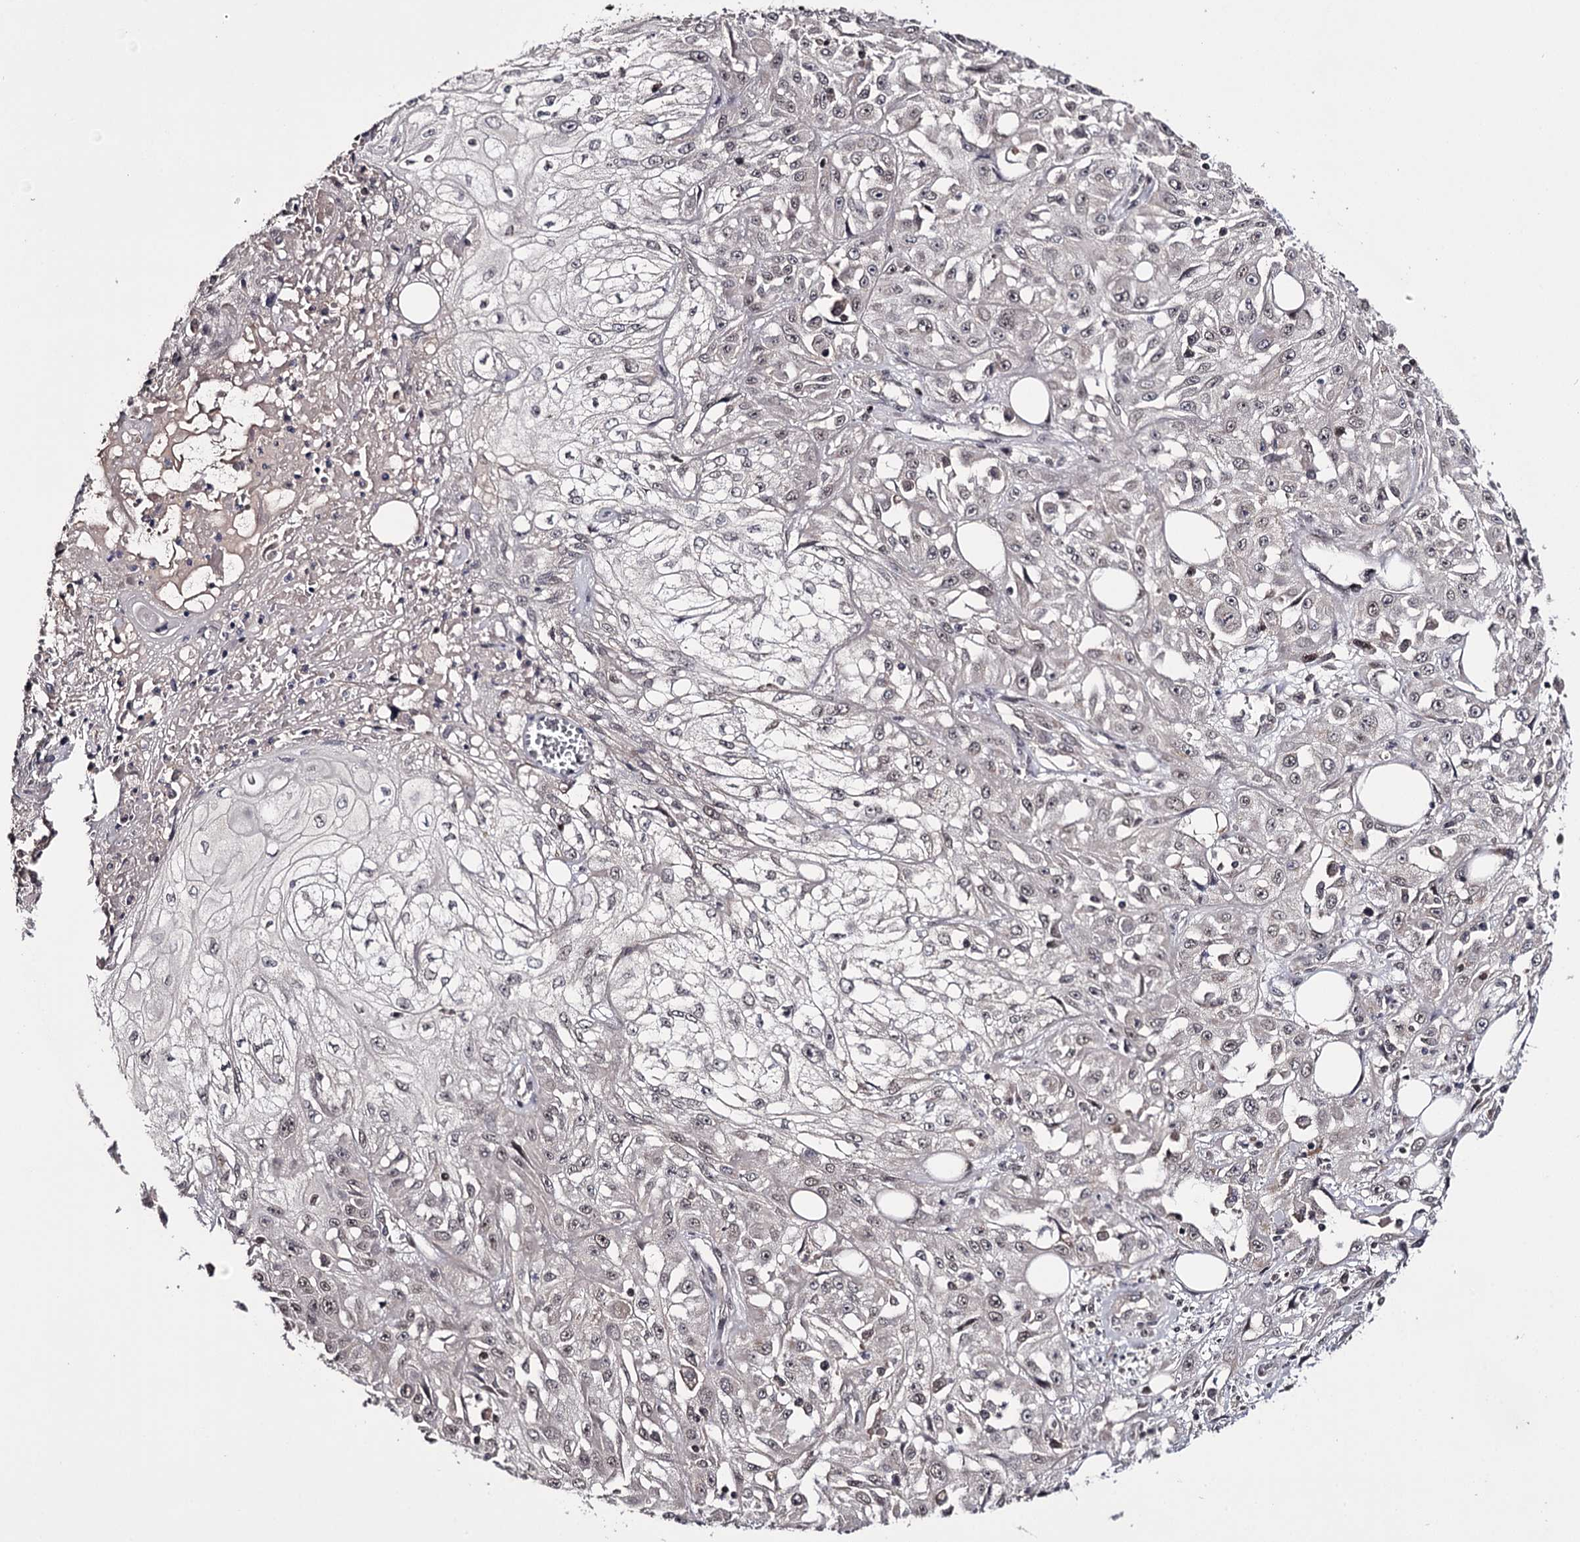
{"staining": {"intensity": "negative", "quantity": "none", "location": "none"}, "tissue": "skin cancer", "cell_type": "Tumor cells", "image_type": "cancer", "snomed": [{"axis": "morphology", "description": "Squamous cell carcinoma, NOS"}, {"axis": "morphology", "description": "Squamous cell carcinoma, metastatic, NOS"}, {"axis": "topography", "description": "Skin"}, {"axis": "topography", "description": "Lymph node"}], "caption": "Human skin squamous cell carcinoma stained for a protein using IHC exhibits no expression in tumor cells.", "gene": "TTC33", "patient": {"sex": "male", "age": 75}}